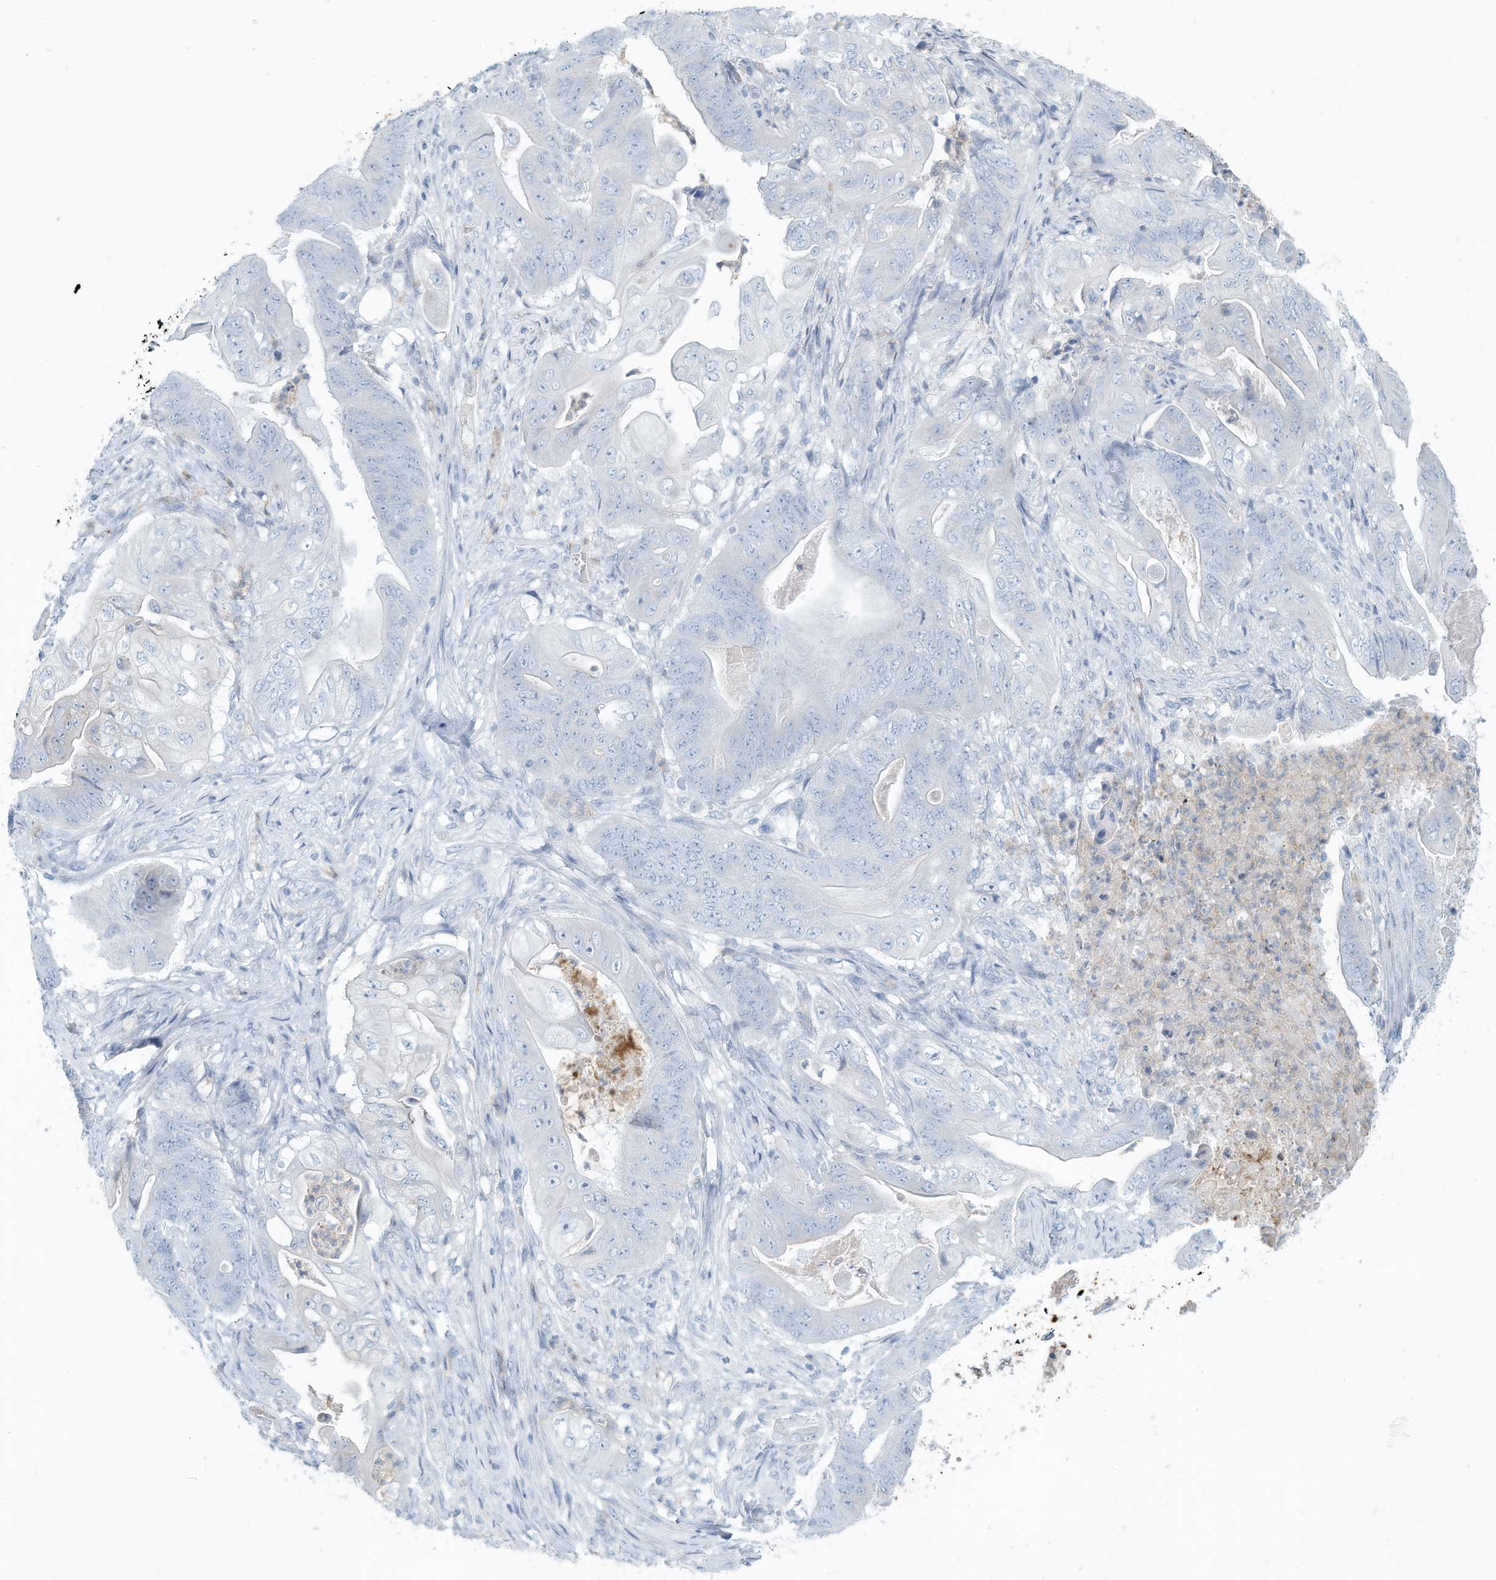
{"staining": {"intensity": "negative", "quantity": "none", "location": "none"}, "tissue": "stomach cancer", "cell_type": "Tumor cells", "image_type": "cancer", "snomed": [{"axis": "morphology", "description": "Adenocarcinoma, NOS"}, {"axis": "topography", "description": "Stomach"}], "caption": "Tumor cells are negative for protein expression in human adenocarcinoma (stomach).", "gene": "ERI2", "patient": {"sex": "female", "age": 73}}